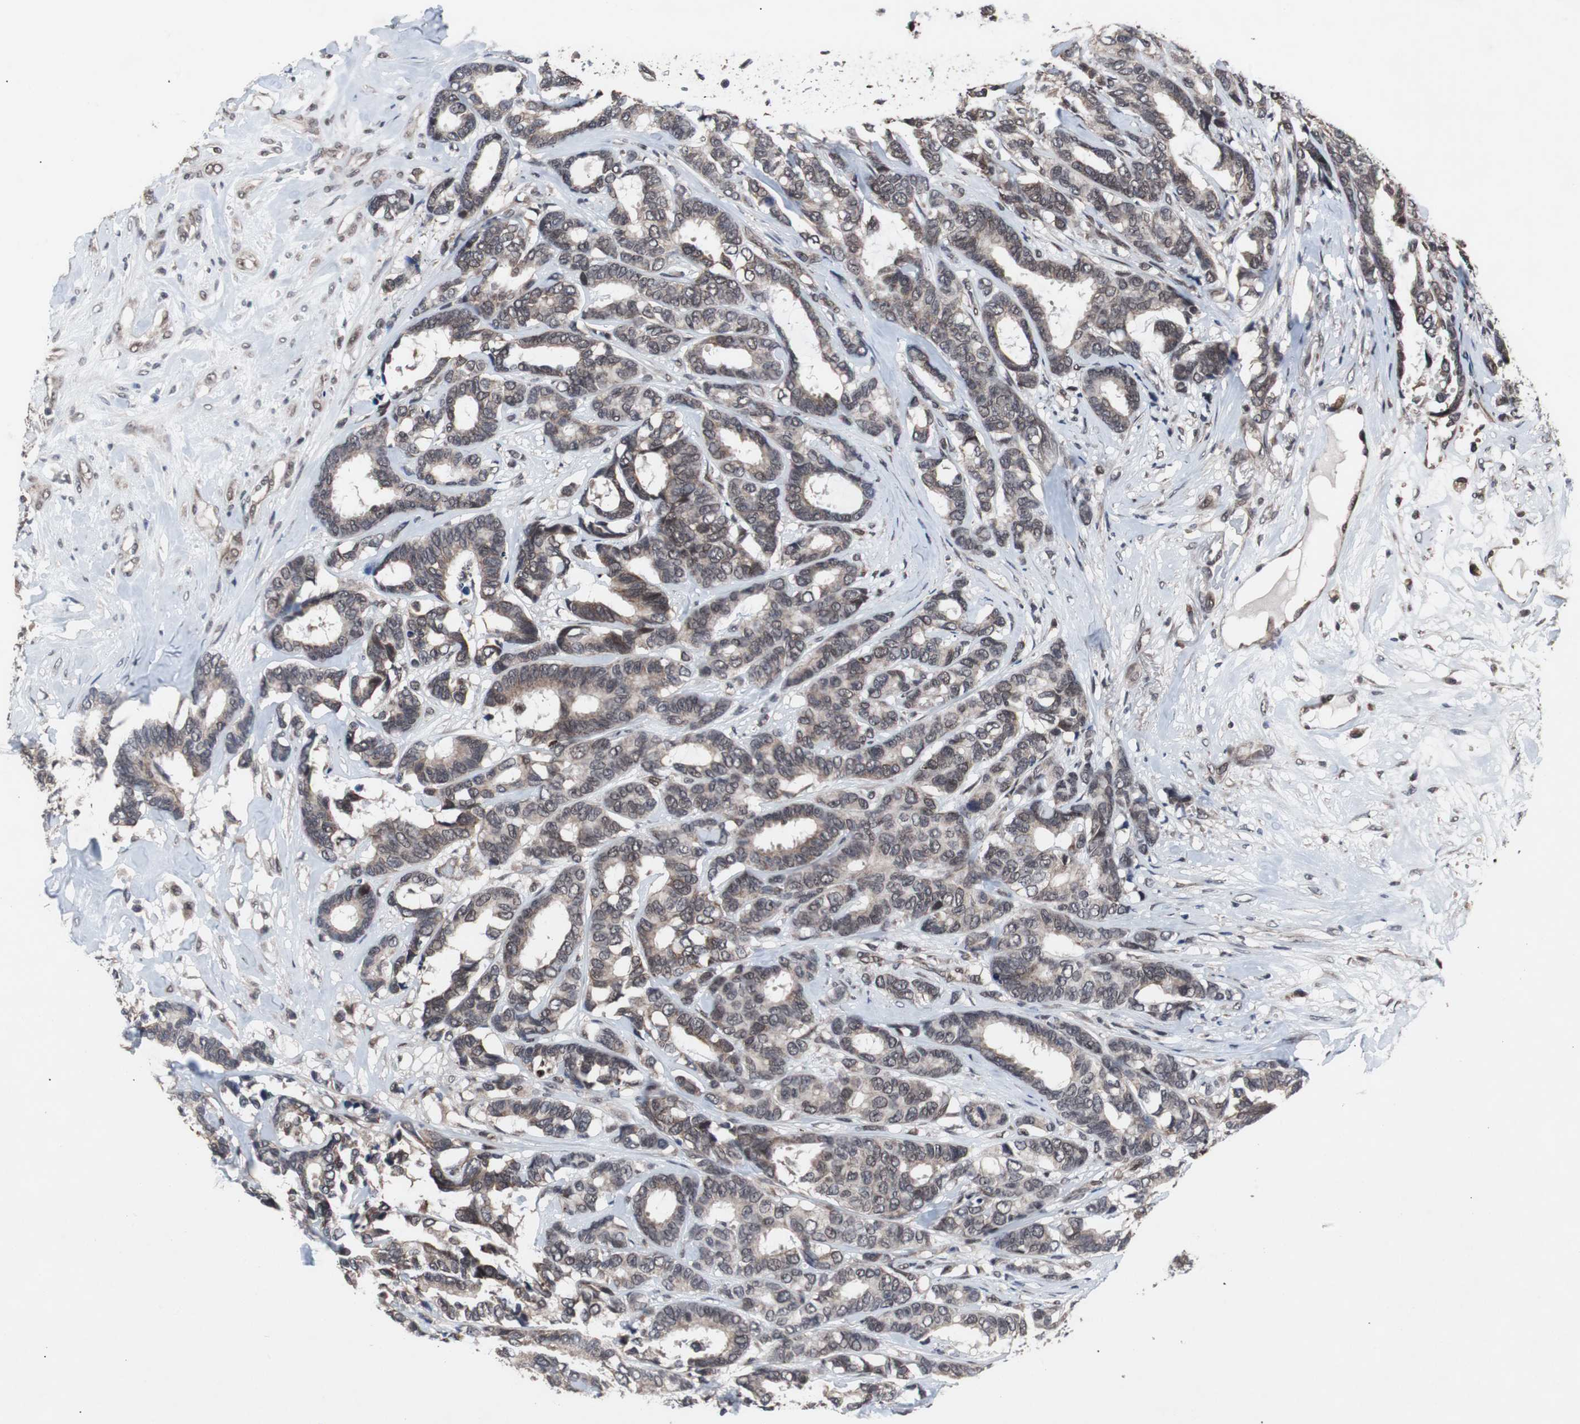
{"staining": {"intensity": "weak", "quantity": ">75%", "location": "cytoplasmic/membranous,nuclear"}, "tissue": "breast cancer", "cell_type": "Tumor cells", "image_type": "cancer", "snomed": [{"axis": "morphology", "description": "Duct carcinoma"}, {"axis": "topography", "description": "Breast"}], "caption": "This is a histology image of IHC staining of infiltrating ductal carcinoma (breast), which shows weak staining in the cytoplasmic/membranous and nuclear of tumor cells.", "gene": "GTF2F2", "patient": {"sex": "female", "age": 87}}